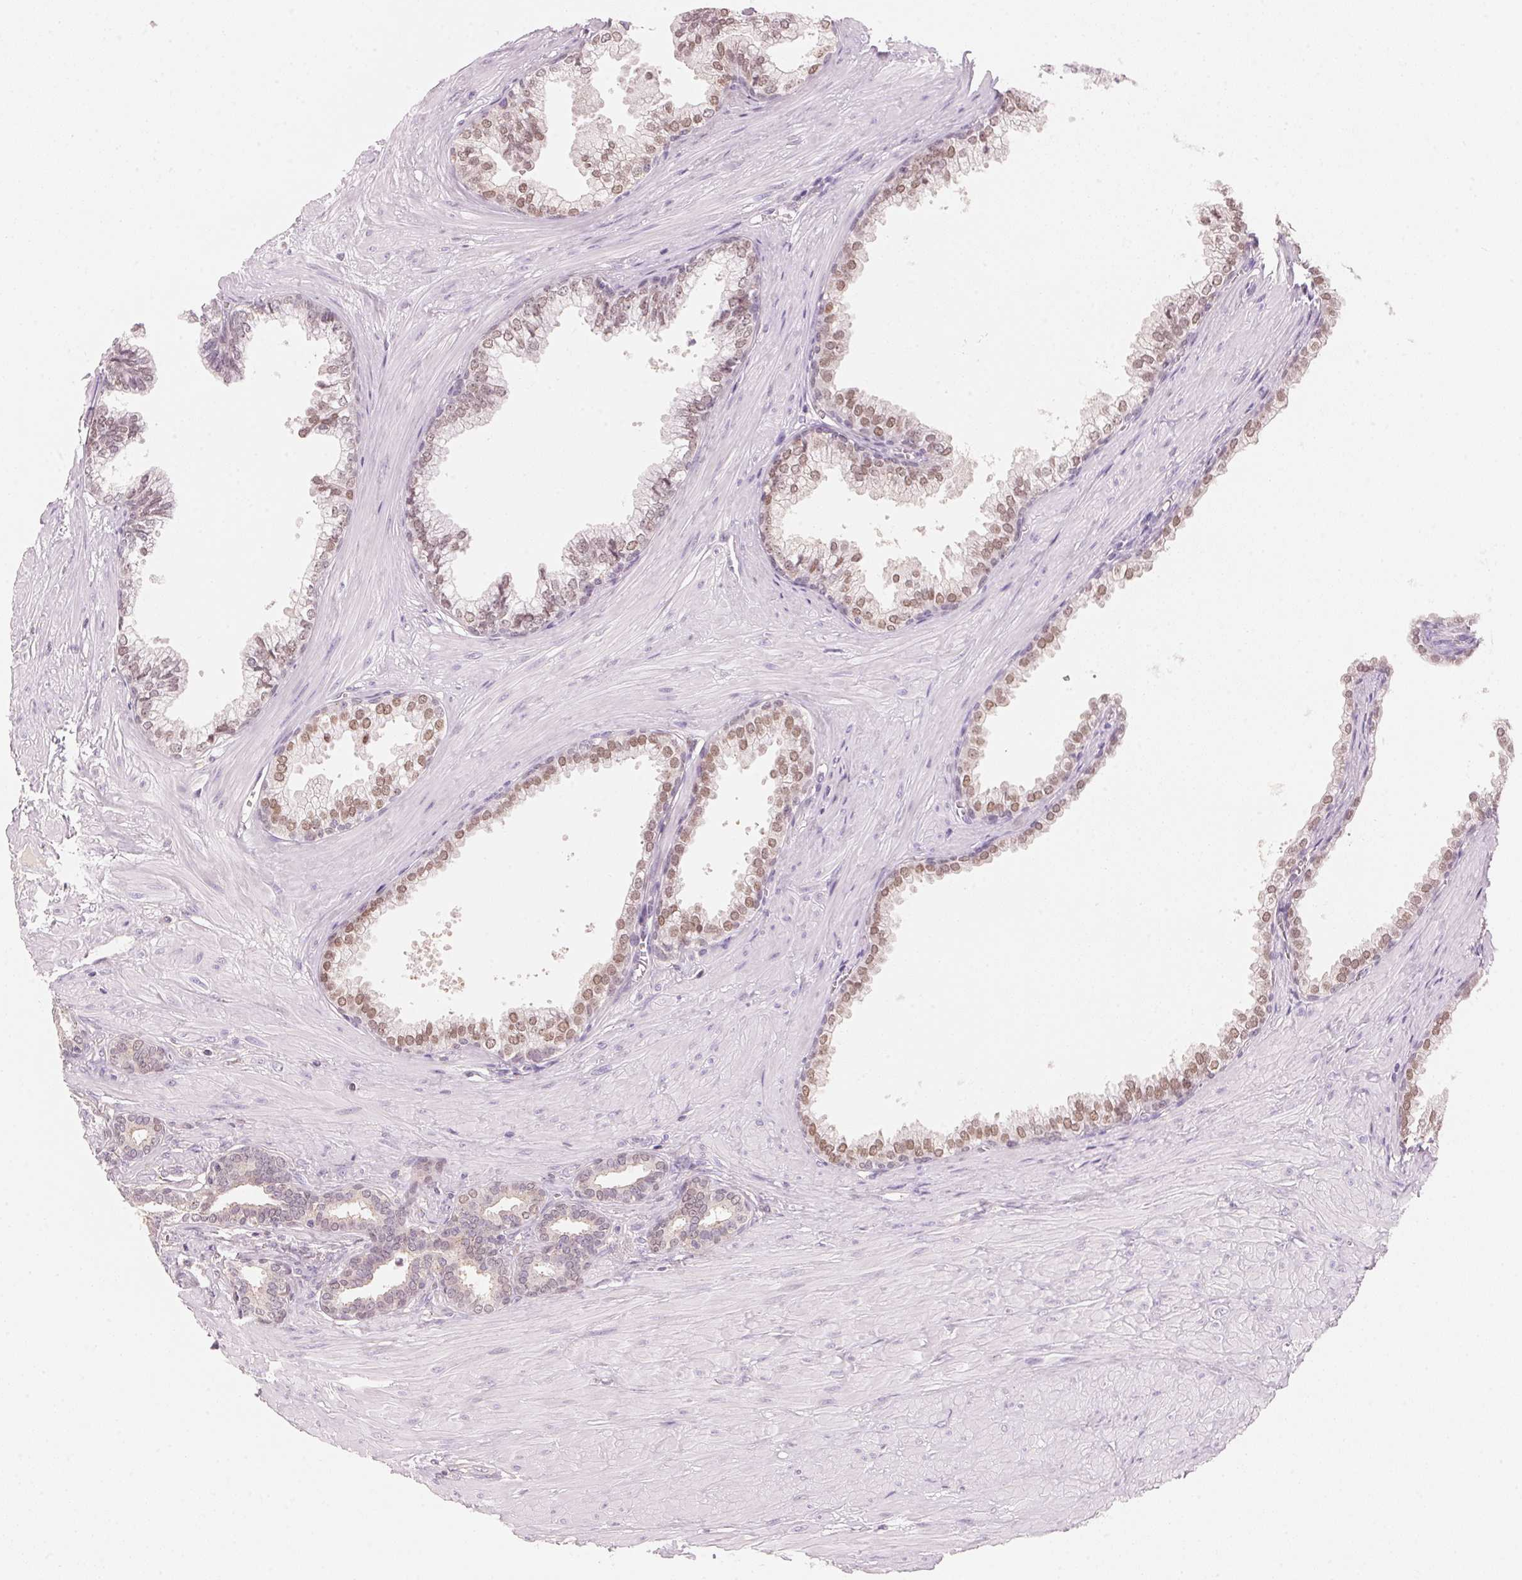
{"staining": {"intensity": "moderate", "quantity": "25%-75%", "location": "nuclear"}, "tissue": "prostate", "cell_type": "Glandular cells", "image_type": "normal", "snomed": [{"axis": "morphology", "description": "Normal tissue, NOS"}, {"axis": "topography", "description": "Prostate"}, {"axis": "topography", "description": "Peripheral nerve tissue"}], "caption": "A brown stain labels moderate nuclear positivity of a protein in glandular cells of benign human prostate. Immunohistochemistry stains the protein in brown and the nuclei are stained blue.", "gene": "HOXB13", "patient": {"sex": "male", "age": 55}}